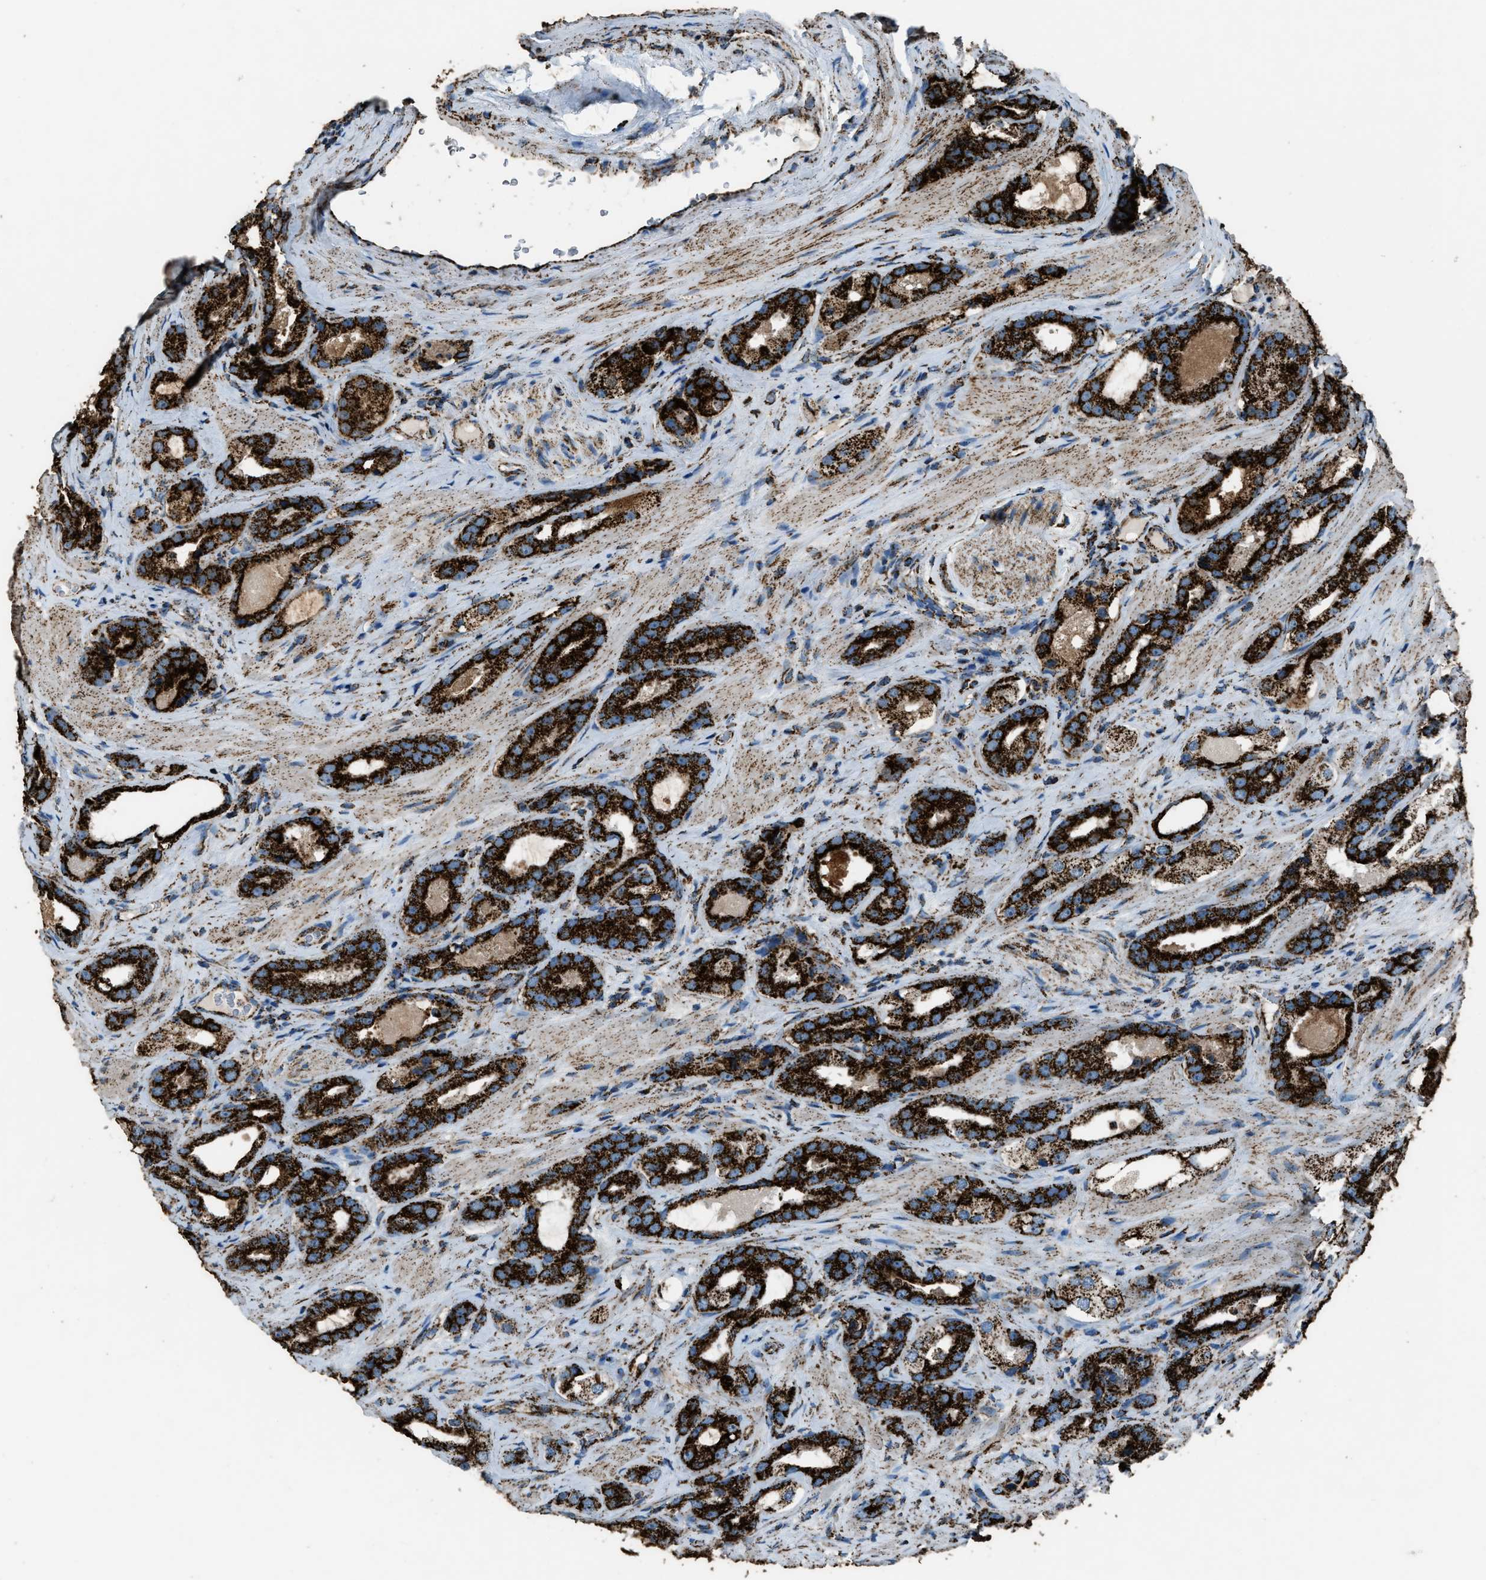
{"staining": {"intensity": "strong", "quantity": ">75%", "location": "cytoplasmic/membranous"}, "tissue": "prostate cancer", "cell_type": "Tumor cells", "image_type": "cancer", "snomed": [{"axis": "morphology", "description": "Adenocarcinoma, High grade"}, {"axis": "topography", "description": "Prostate"}], "caption": "Human prostate adenocarcinoma (high-grade) stained with a brown dye displays strong cytoplasmic/membranous positive staining in about >75% of tumor cells.", "gene": "MDH2", "patient": {"sex": "male", "age": 63}}